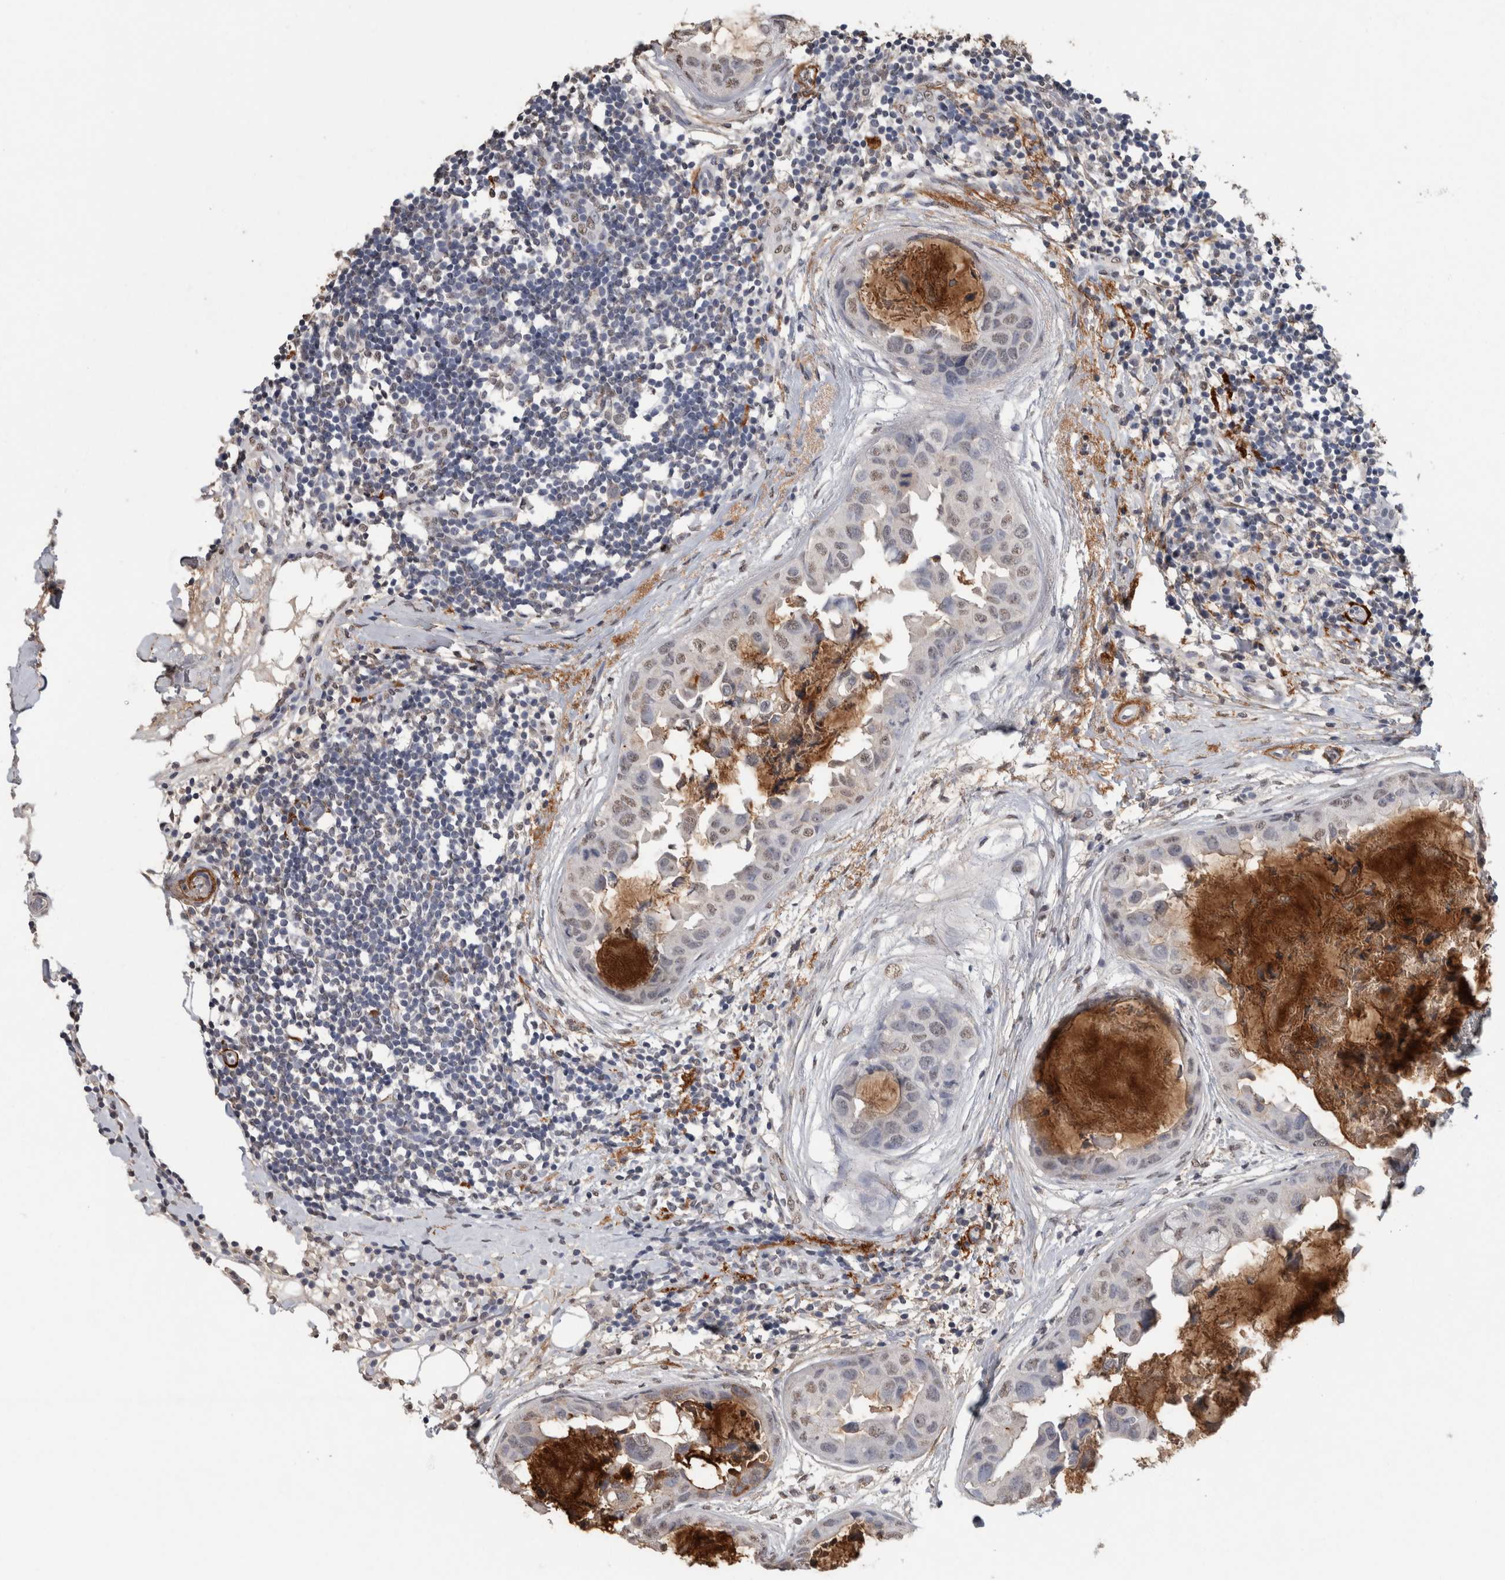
{"staining": {"intensity": "weak", "quantity": "<25%", "location": "nuclear"}, "tissue": "breast cancer", "cell_type": "Tumor cells", "image_type": "cancer", "snomed": [{"axis": "morphology", "description": "Duct carcinoma"}, {"axis": "topography", "description": "Breast"}], "caption": "IHC of breast cancer (infiltrating ductal carcinoma) demonstrates no expression in tumor cells.", "gene": "LTBP1", "patient": {"sex": "female", "age": 40}}